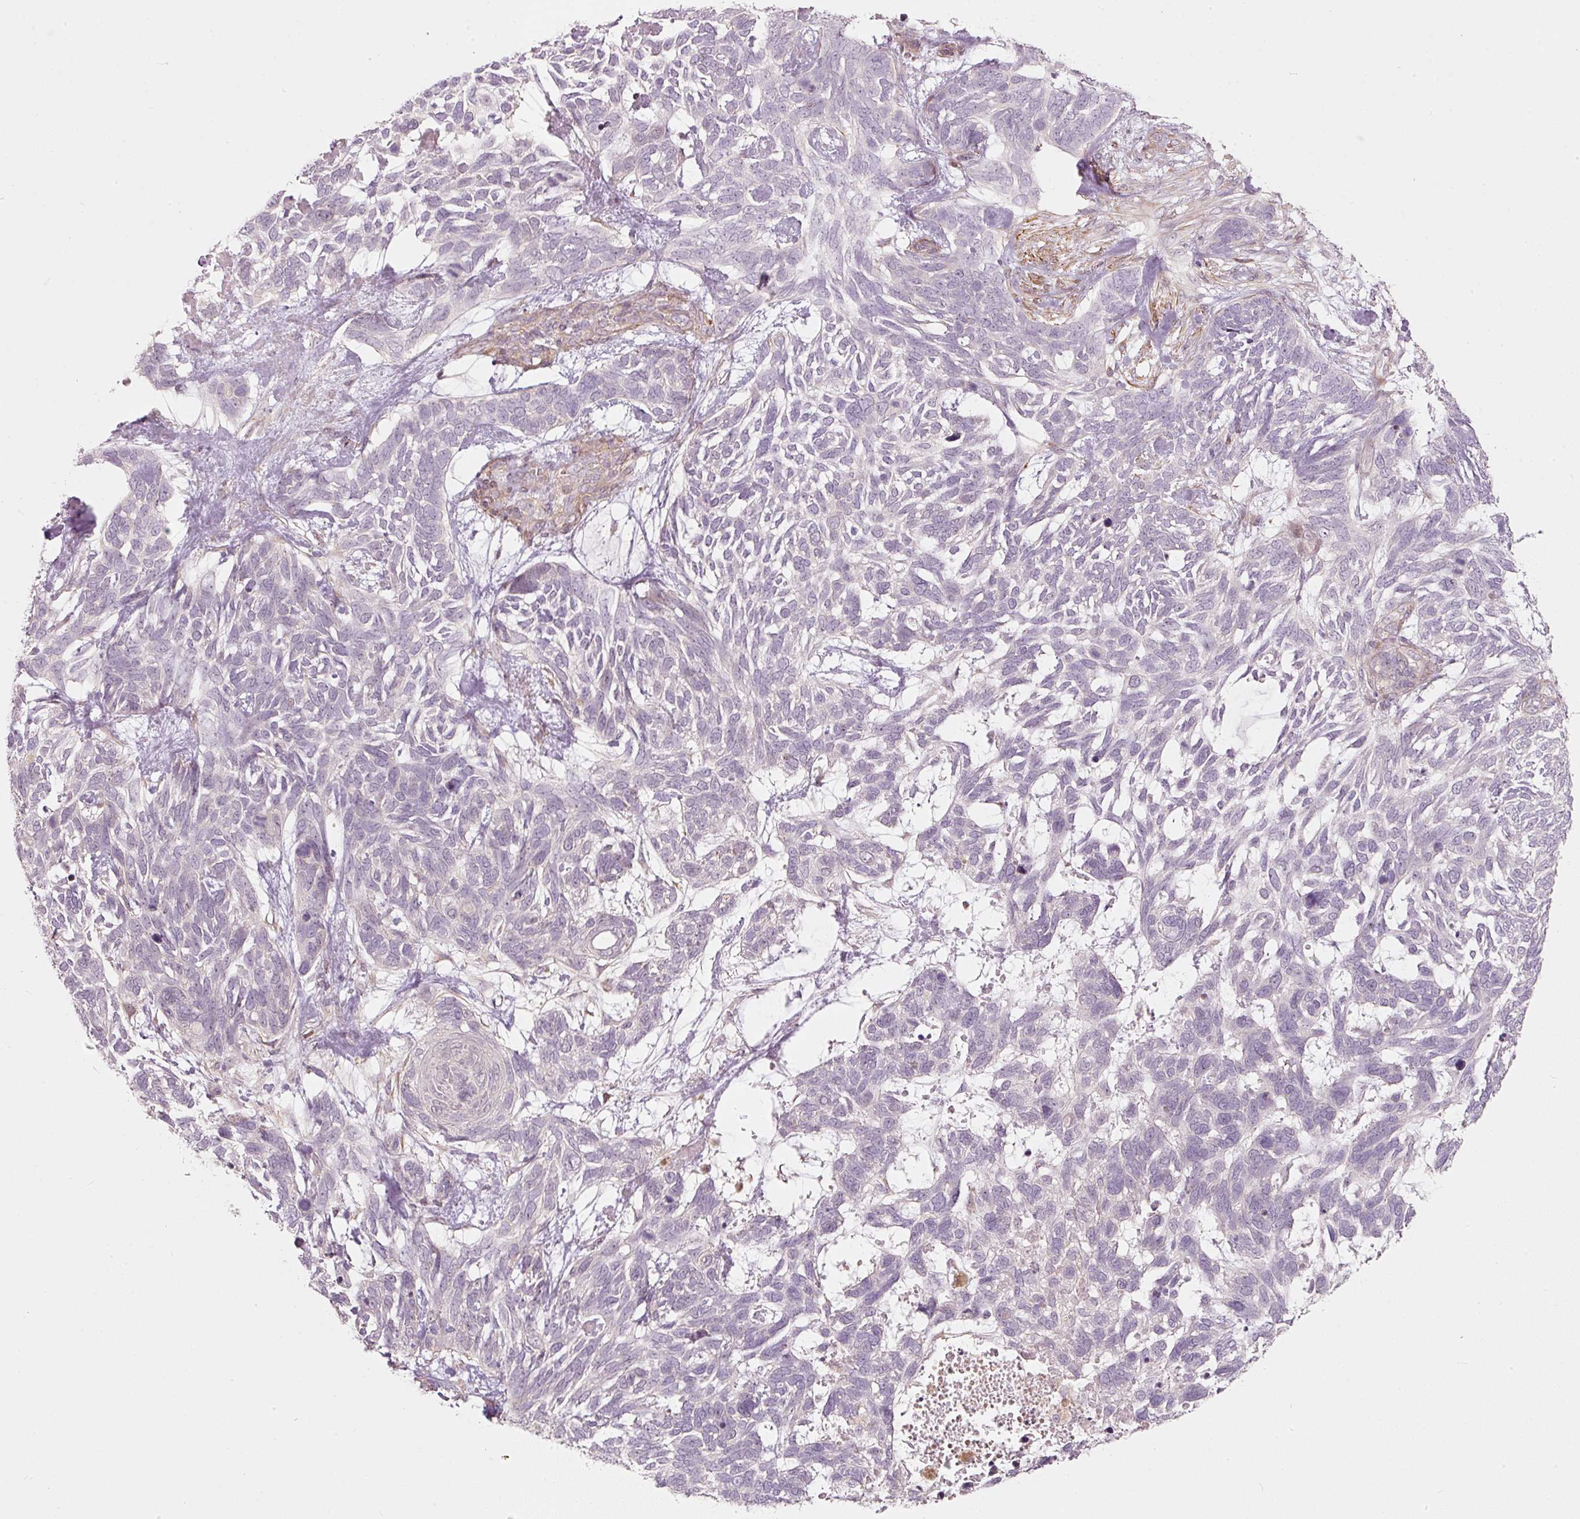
{"staining": {"intensity": "negative", "quantity": "none", "location": "none"}, "tissue": "skin cancer", "cell_type": "Tumor cells", "image_type": "cancer", "snomed": [{"axis": "morphology", "description": "Basal cell carcinoma"}, {"axis": "topography", "description": "Skin"}], "caption": "Human basal cell carcinoma (skin) stained for a protein using immunohistochemistry demonstrates no positivity in tumor cells.", "gene": "KCNQ1", "patient": {"sex": "male", "age": 88}}